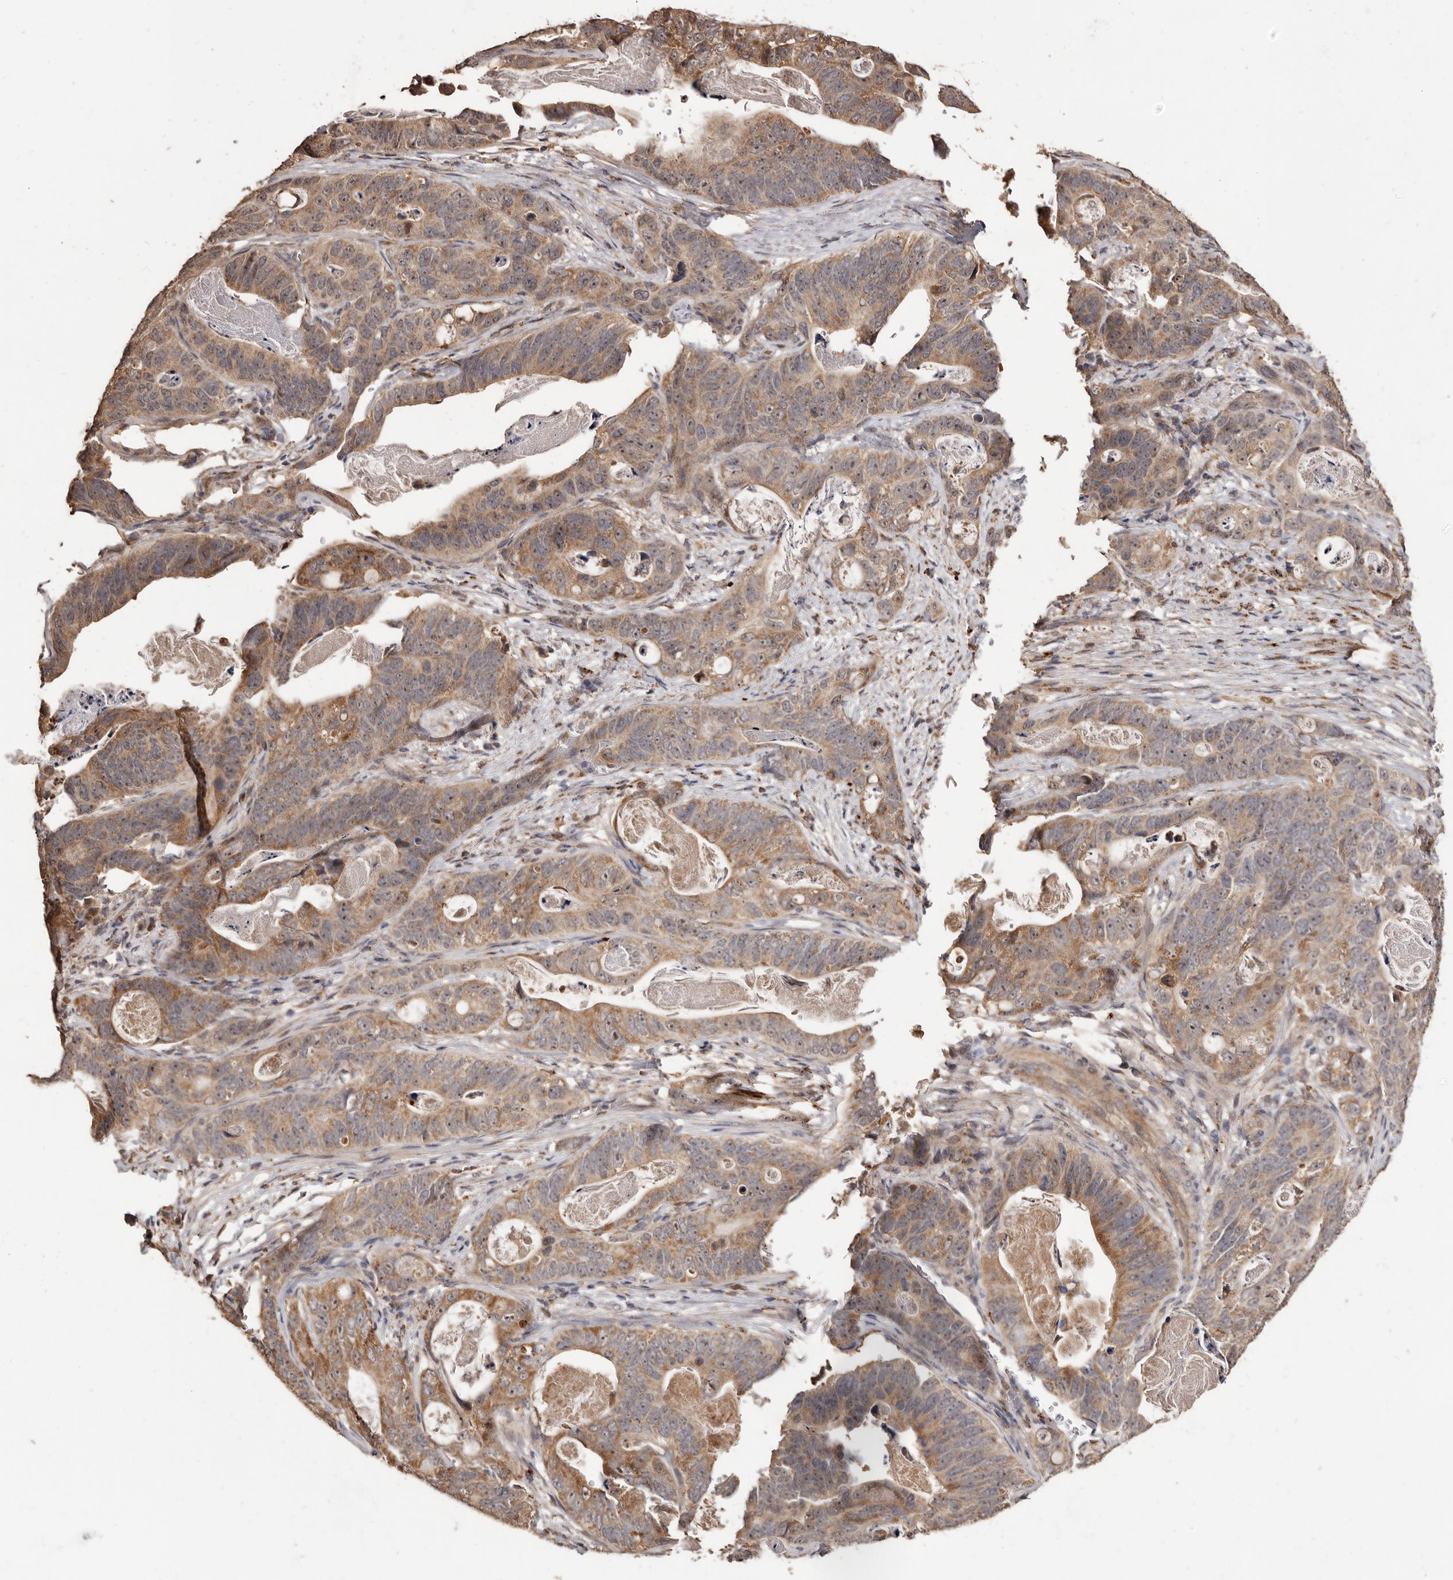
{"staining": {"intensity": "moderate", "quantity": ">75%", "location": "cytoplasmic/membranous"}, "tissue": "stomach cancer", "cell_type": "Tumor cells", "image_type": "cancer", "snomed": [{"axis": "morphology", "description": "Normal tissue, NOS"}, {"axis": "morphology", "description": "Adenocarcinoma, NOS"}, {"axis": "topography", "description": "Stomach"}], "caption": "High-power microscopy captured an IHC photomicrograph of adenocarcinoma (stomach), revealing moderate cytoplasmic/membranous positivity in approximately >75% of tumor cells. (Brightfield microscopy of DAB IHC at high magnification).", "gene": "AKAP7", "patient": {"sex": "female", "age": 89}}